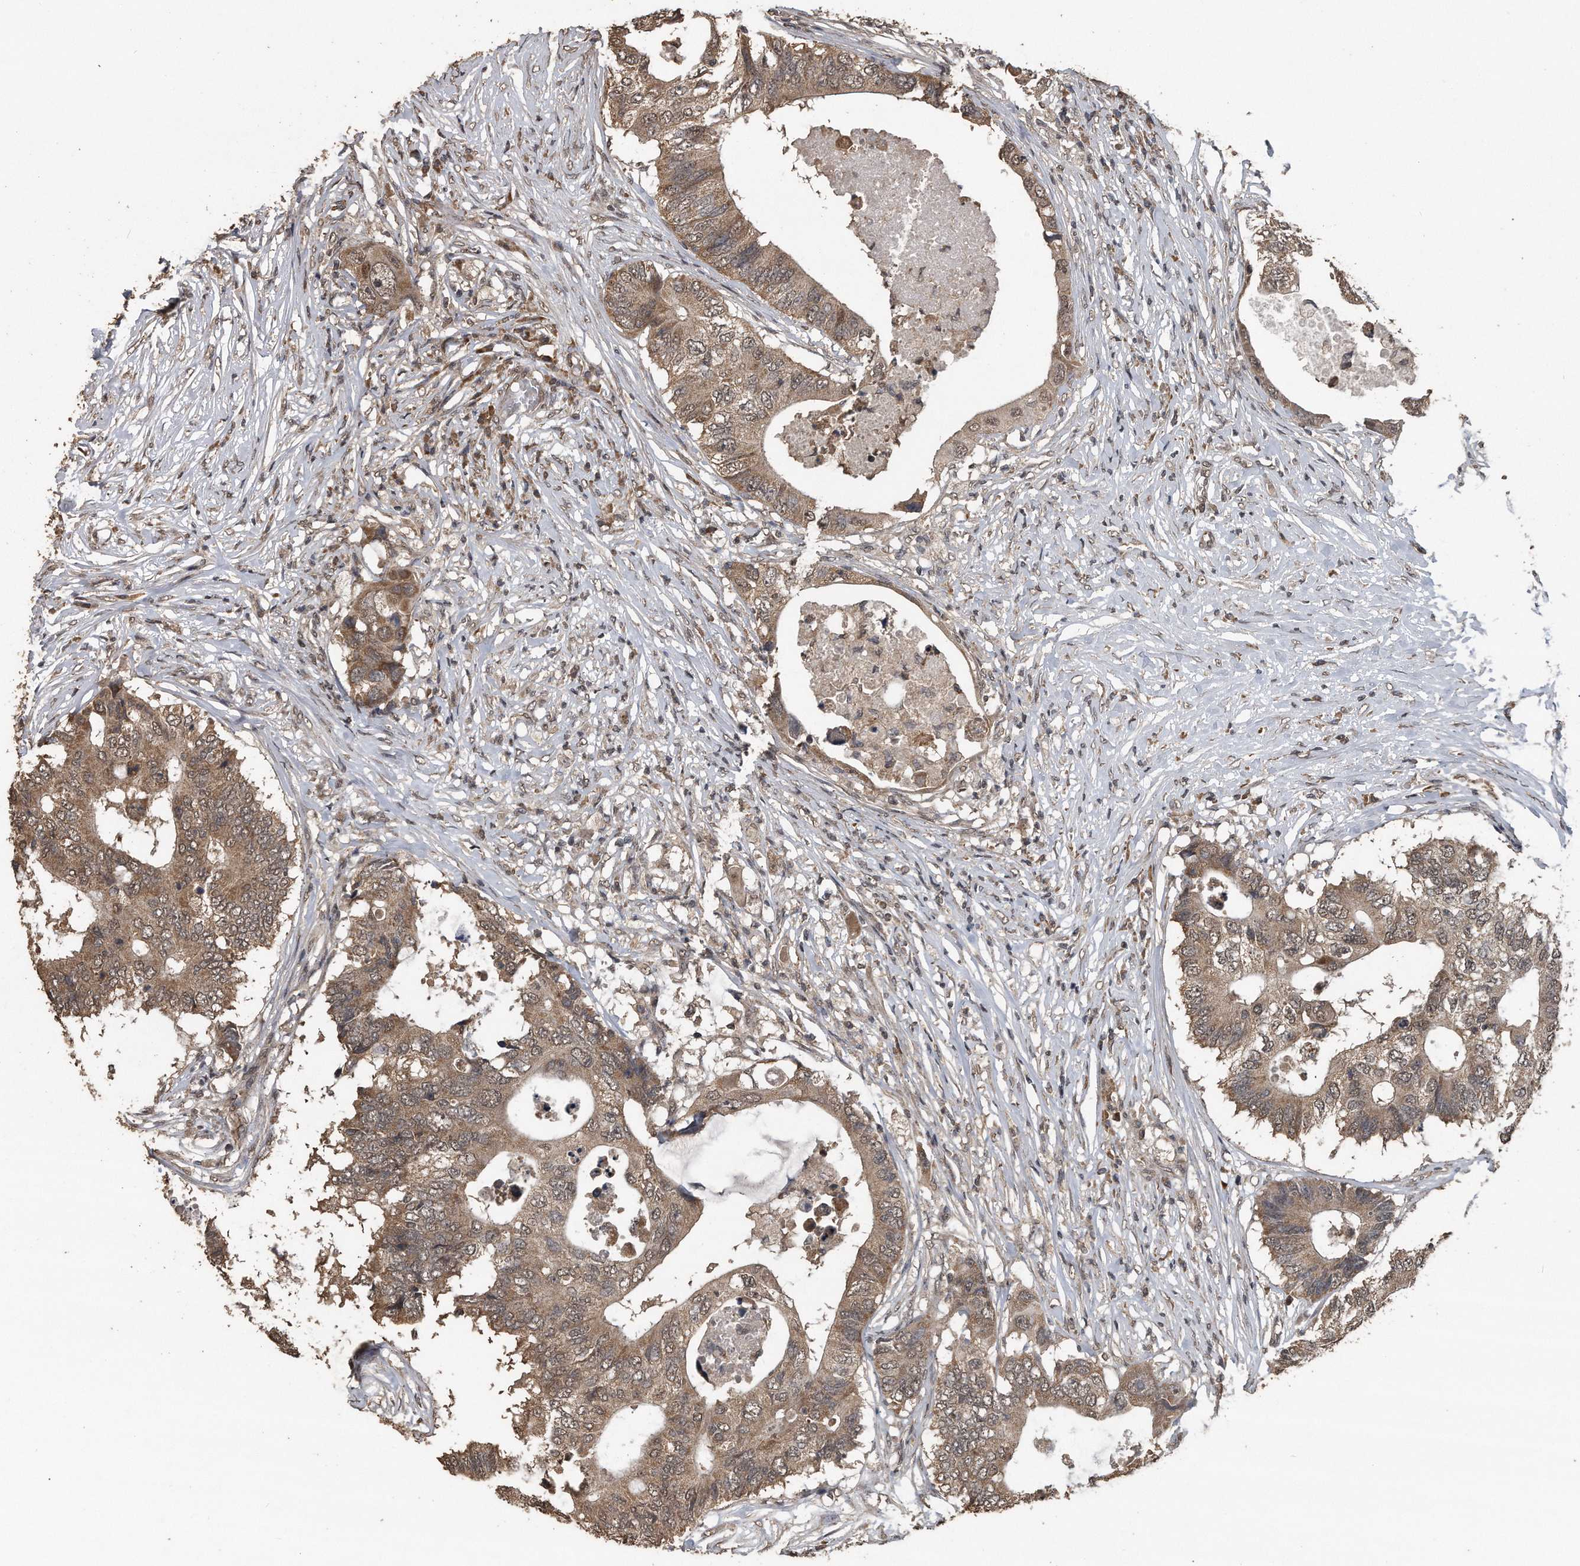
{"staining": {"intensity": "moderate", "quantity": ">75%", "location": "cytoplasmic/membranous,nuclear"}, "tissue": "colorectal cancer", "cell_type": "Tumor cells", "image_type": "cancer", "snomed": [{"axis": "morphology", "description": "Adenocarcinoma, NOS"}, {"axis": "topography", "description": "Colon"}], "caption": "The photomicrograph exhibits a brown stain indicating the presence of a protein in the cytoplasmic/membranous and nuclear of tumor cells in colorectal adenocarcinoma. The protein is shown in brown color, while the nuclei are stained blue.", "gene": "CRYZL1", "patient": {"sex": "male", "age": 71}}